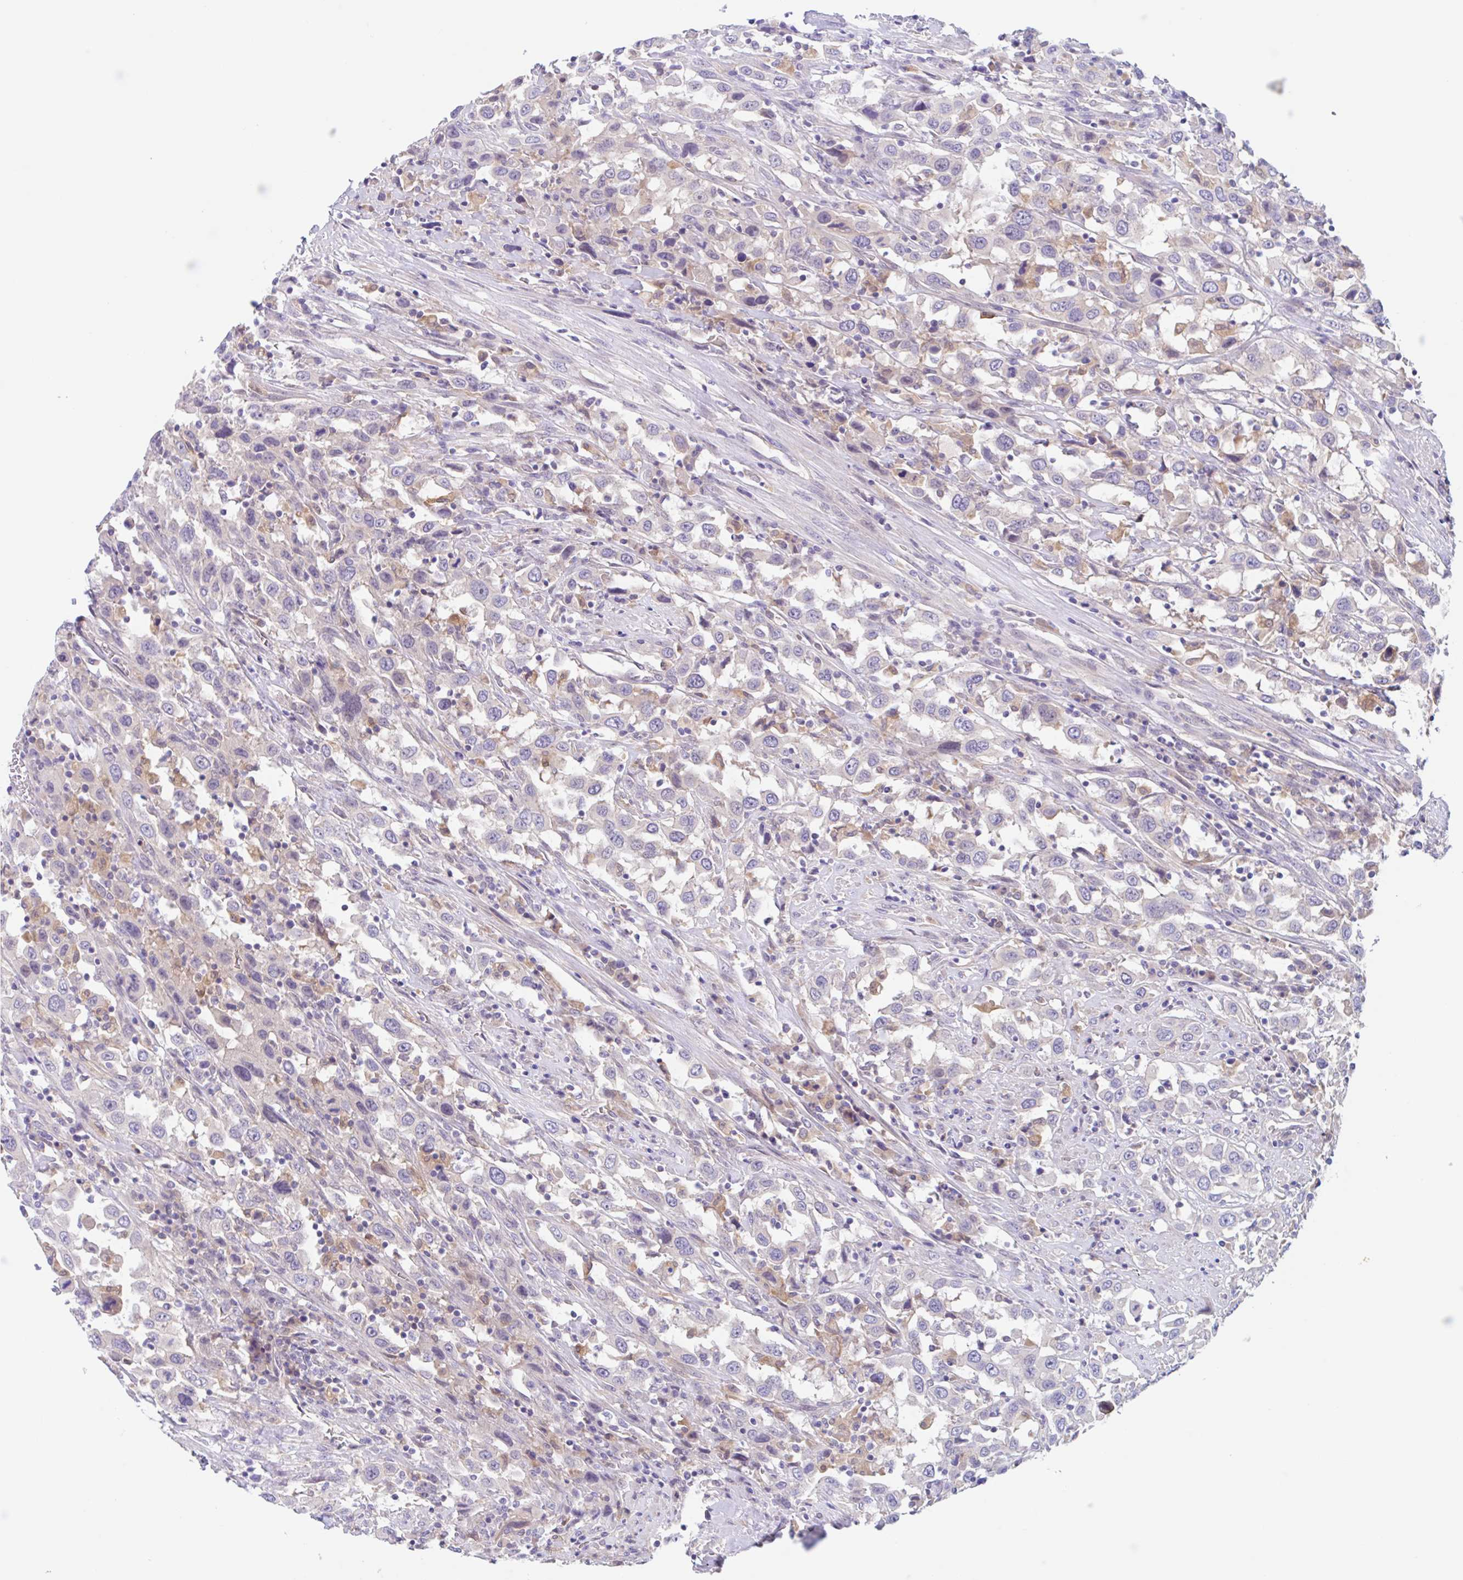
{"staining": {"intensity": "negative", "quantity": "none", "location": "none"}, "tissue": "urothelial cancer", "cell_type": "Tumor cells", "image_type": "cancer", "snomed": [{"axis": "morphology", "description": "Urothelial carcinoma, High grade"}, {"axis": "topography", "description": "Urinary bladder"}], "caption": "An image of human urothelial carcinoma (high-grade) is negative for staining in tumor cells.", "gene": "TMEM86A", "patient": {"sex": "male", "age": 61}}